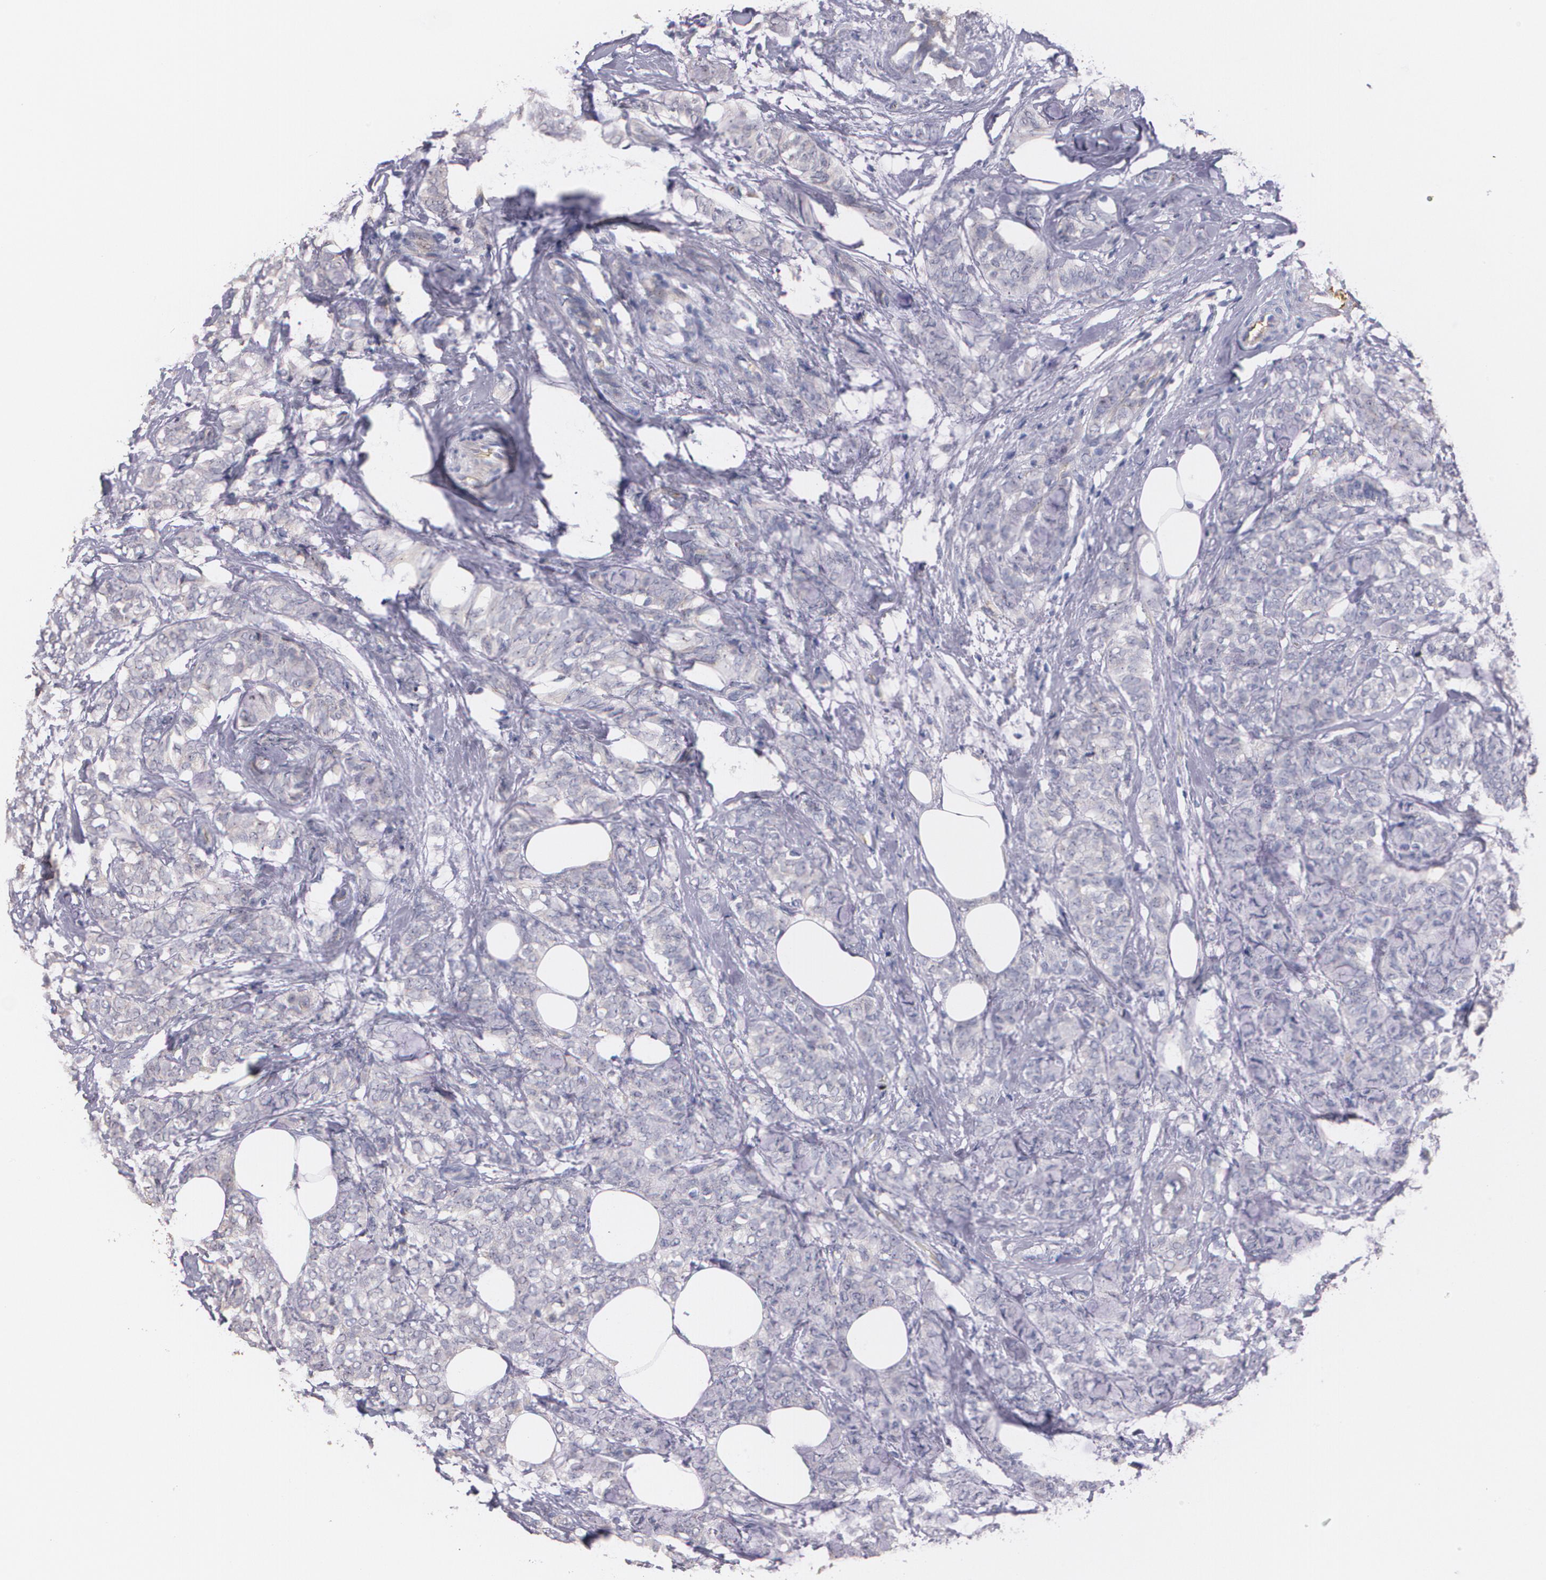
{"staining": {"intensity": "weak", "quantity": "<25%", "location": "cytoplasmic/membranous"}, "tissue": "breast cancer", "cell_type": "Tumor cells", "image_type": "cancer", "snomed": [{"axis": "morphology", "description": "Lobular carcinoma"}, {"axis": "topography", "description": "Breast"}], "caption": "The photomicrograph reveals no staining of tumor cells in breast lobular carcinoma.", "gene": "AMBP", "patient": {"sex": "female", "age": 60}}